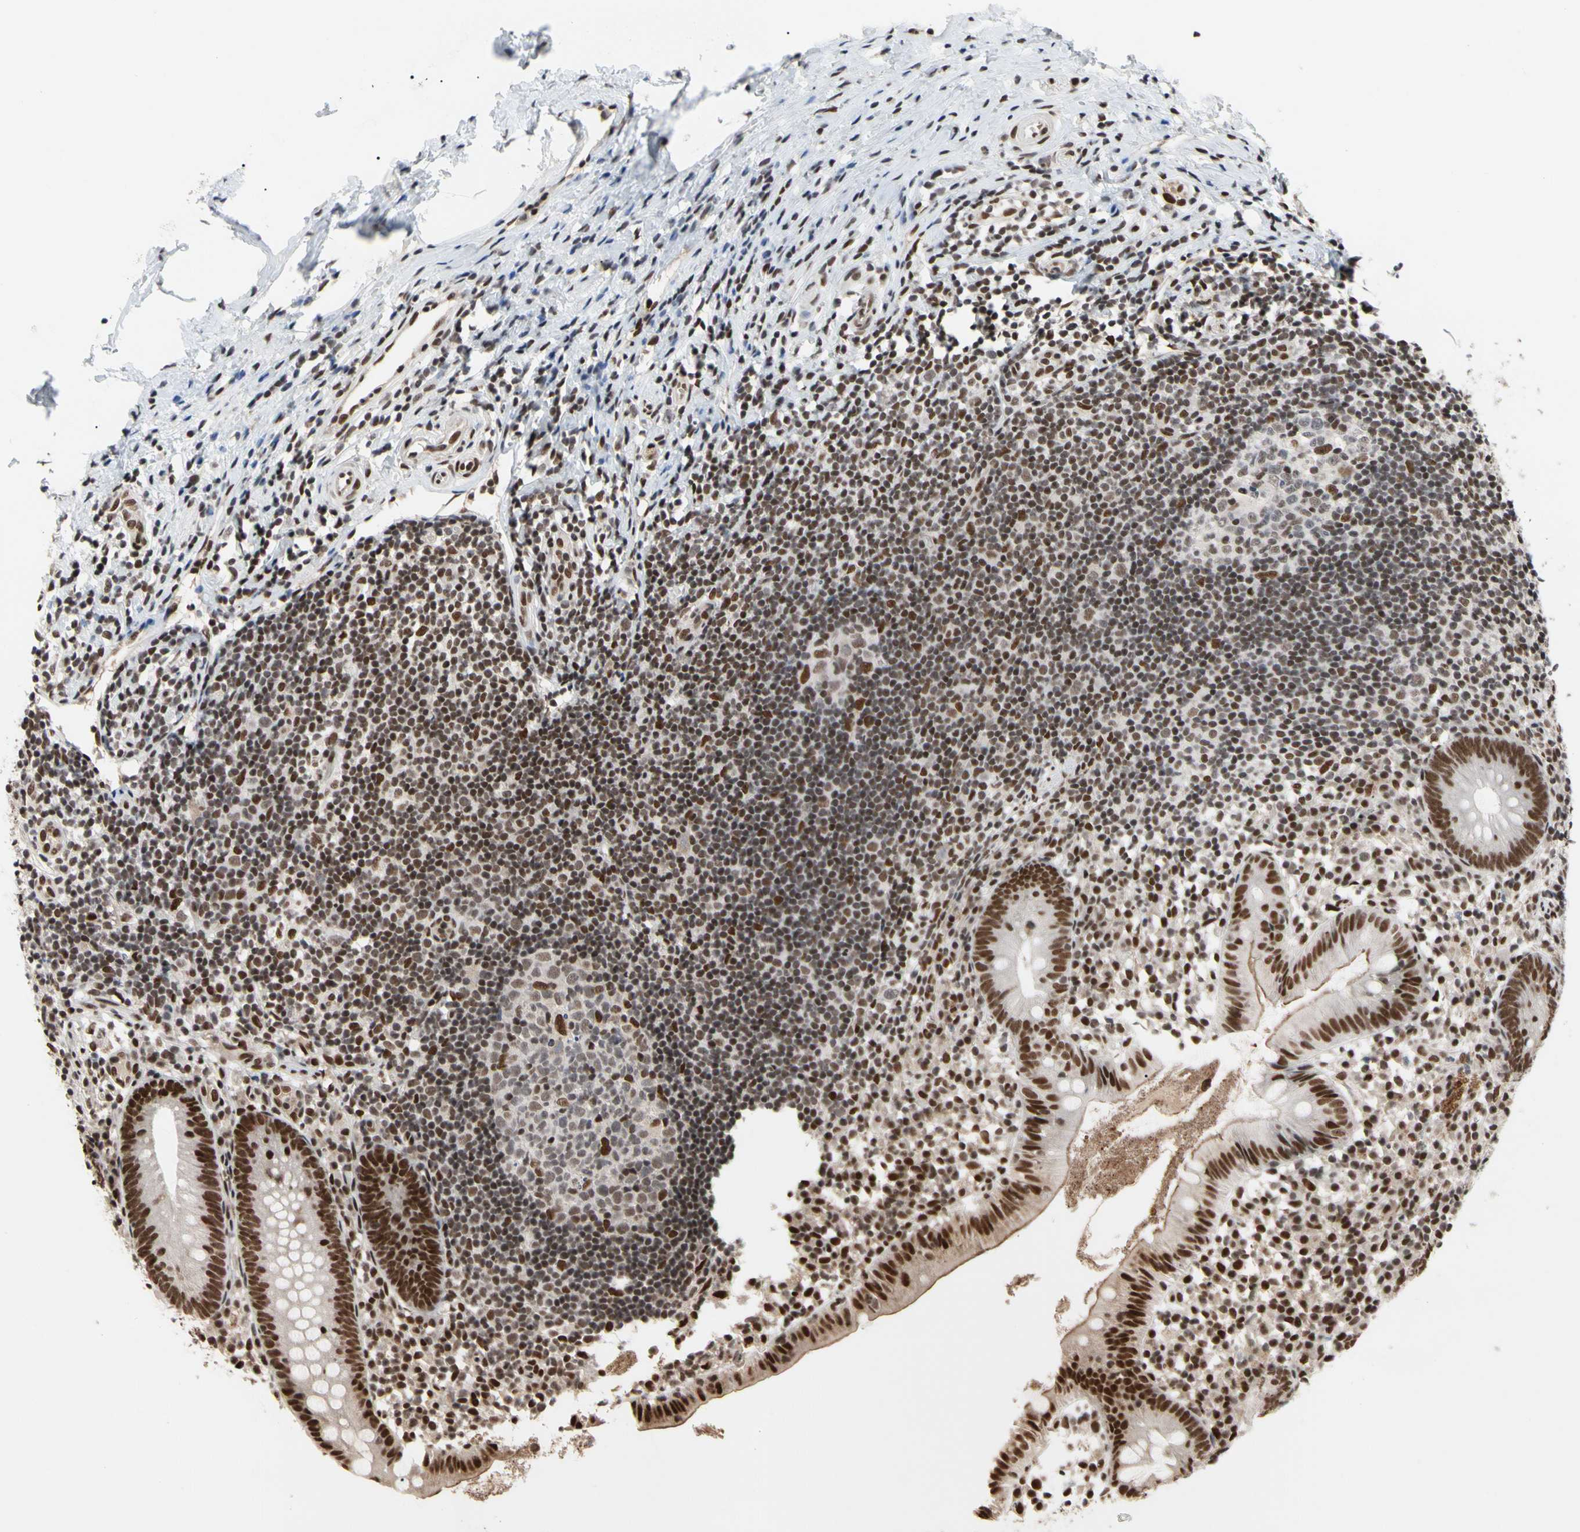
{"staining": {"intensity": "strong", "quantity": ">75%", "location": "cytoplasmic/membranous,nuclear"}, "tissue": "appendix", "cell_type": "Glandular cells", "image_type": "normal", "snomed": [{"axis": "morphology", "description": "Normal tissue, NOS"}, {"axis": "topography", "description": "Appendix"}], "caption": "Brown immunohistochemical staining in benign appendix displays strong cytoplasmic/membranous,nuclear positivity in approximately >75% of glandular cells.", "gene": "FAM98B", "patient": {"sex": "female", "age": 20}}